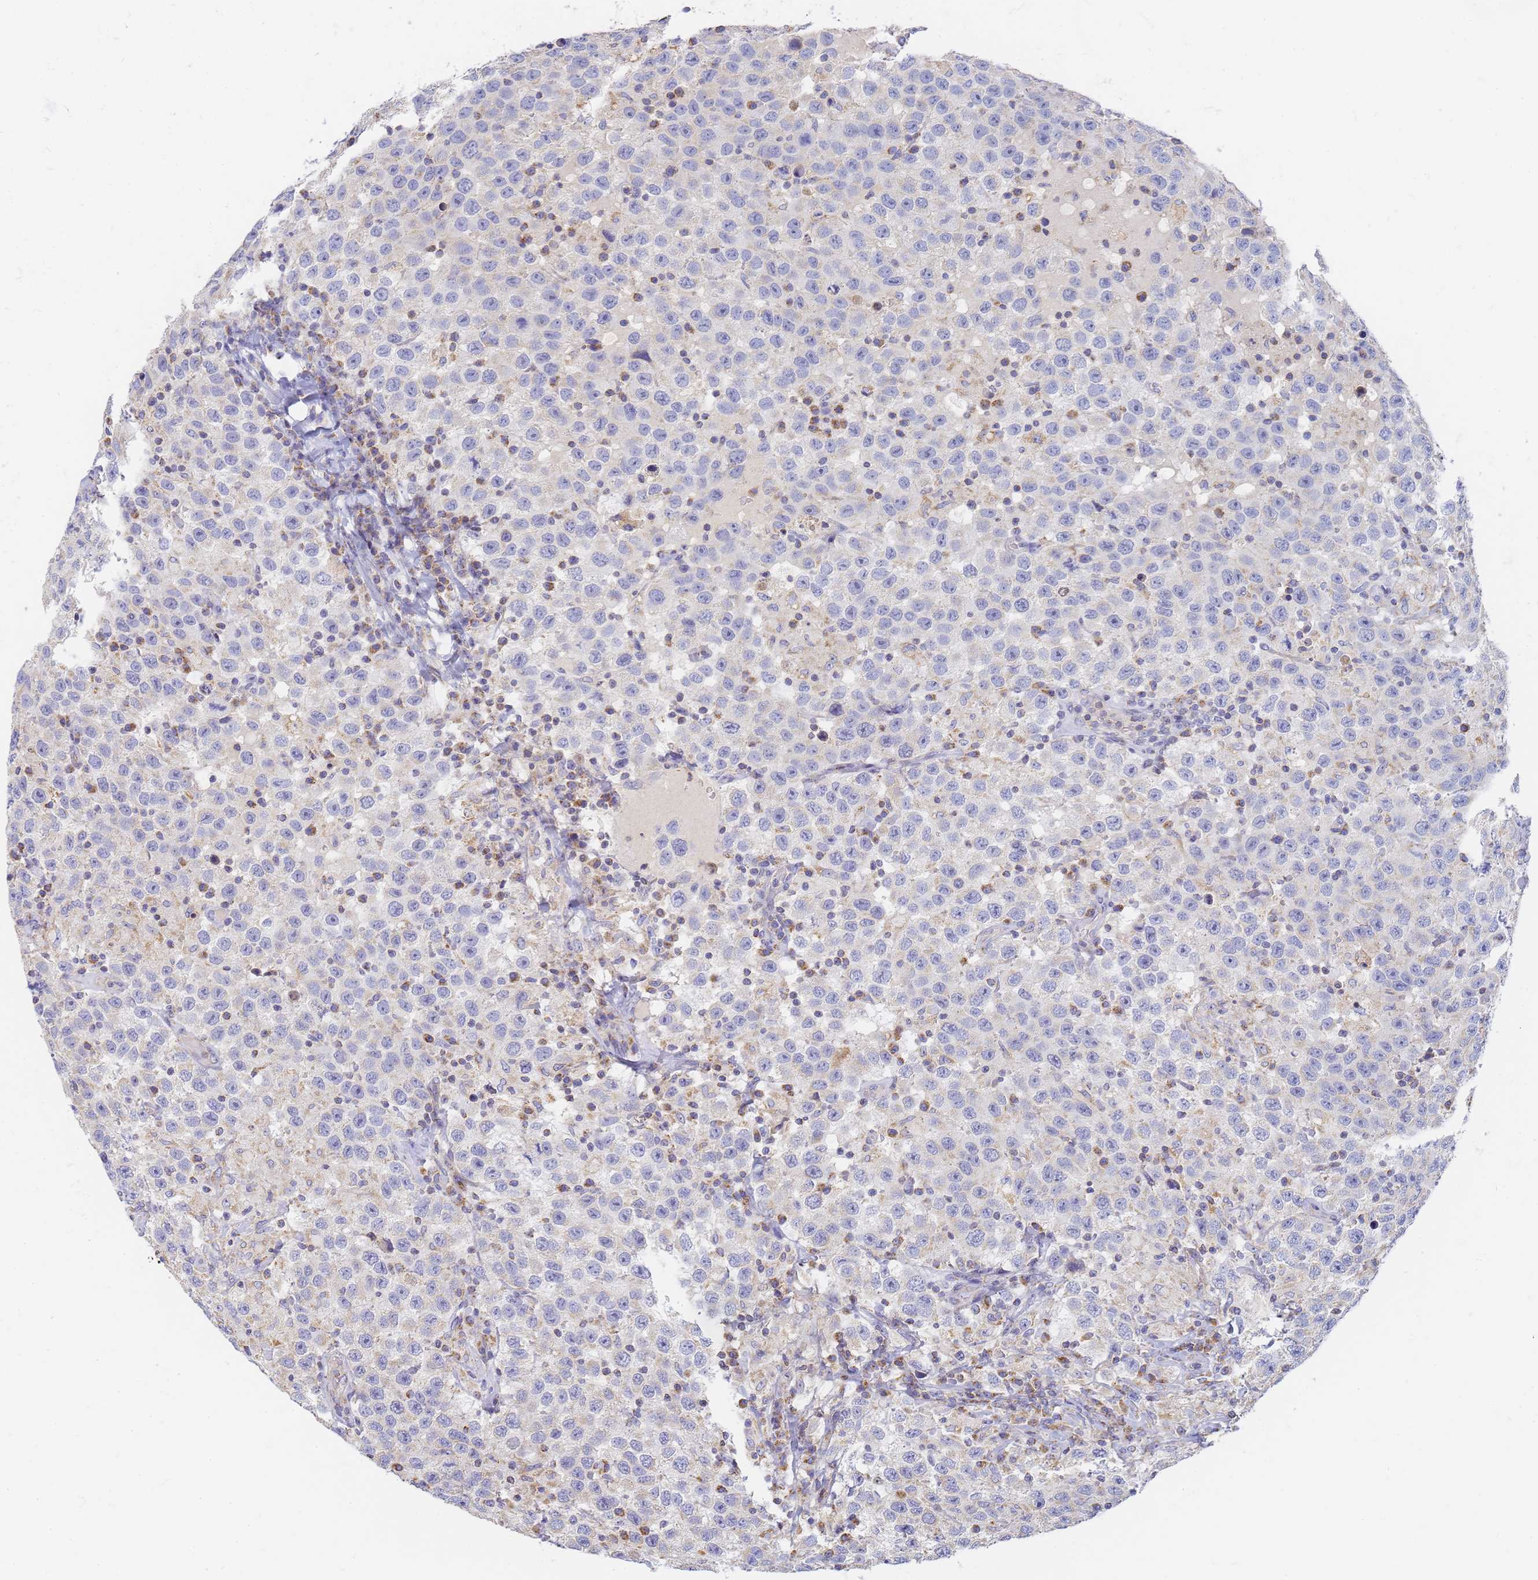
{"staining": {"intensity": "negative", "quantity": "none", "location": "none"}, "tissue": "testis cancer", "cell_type": "Tumor cells", "image_type": "cancer", "snomed": [{"axis": "morphology", "description": "Seminoma, NOS"}, {"axis": "topography", "description": "Testis"}], "caption": "Tumor cells are negative for brown protein staining in testis seminoma.", "gene": "UTP23", "patient": {"sex": "male", "age": 41}}